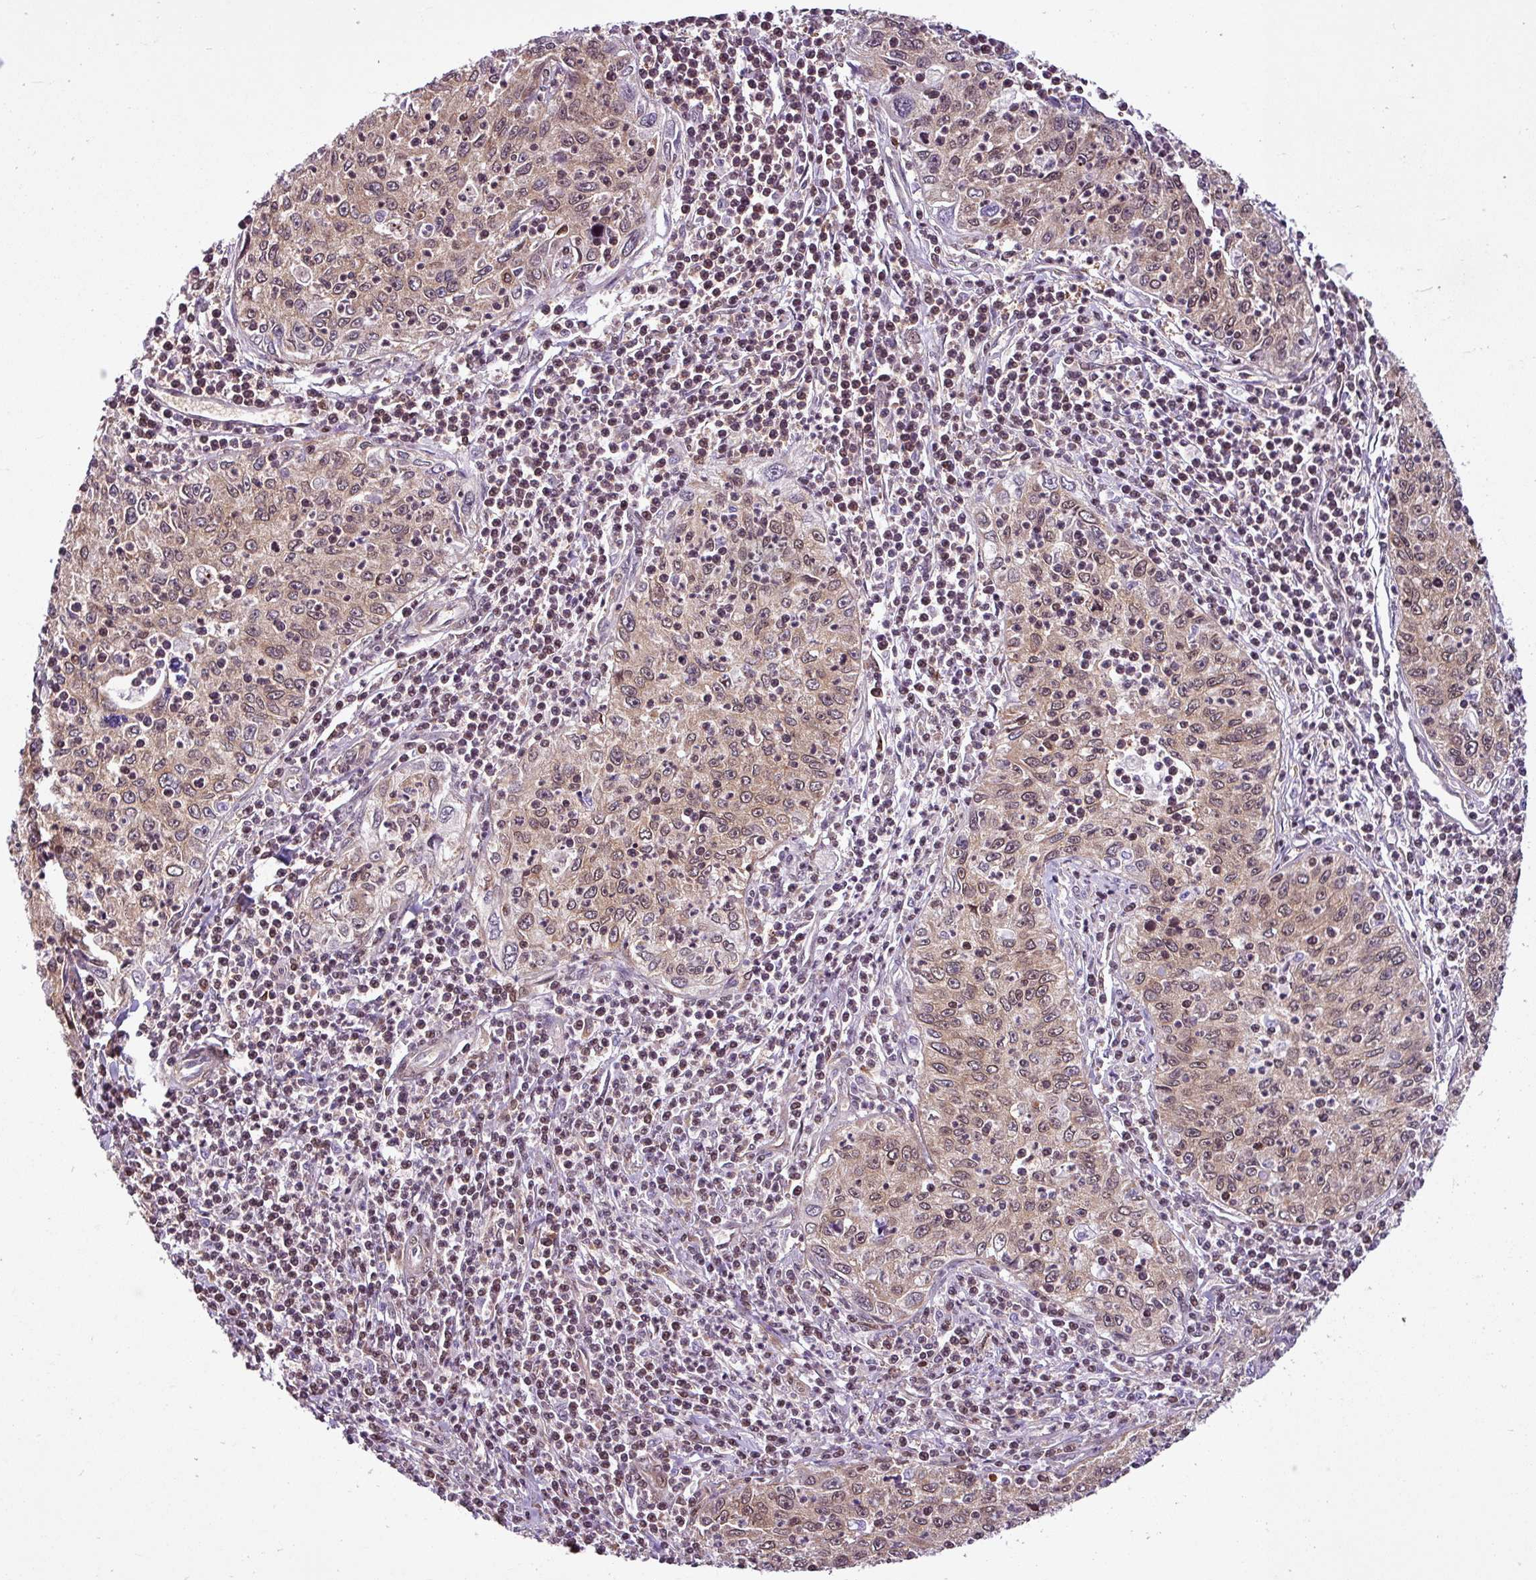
{"staining": {"intensity": "moderate", "quantity": ">75%", "location": "nuclear"}, "tissue": "cervical cancer", "cell_type": "Tumor cells", "image_type": "cancer", "snomed": [{"axis": "morphology", "description": "Squamous cell carcinoma, NOS"}, {"axis": "topography", "description": "Cervix"}], "caption": "Immunohistochemistry (IHC) (DAB (3,3'-diaminobenzidine)) staining of cervical squamous cell carcinoma shows moderate nuclear protein positivity in approximately >75% of tumor cells.", "gene": "ITPKC", "patient": {"sex": "female", "age": 30}}